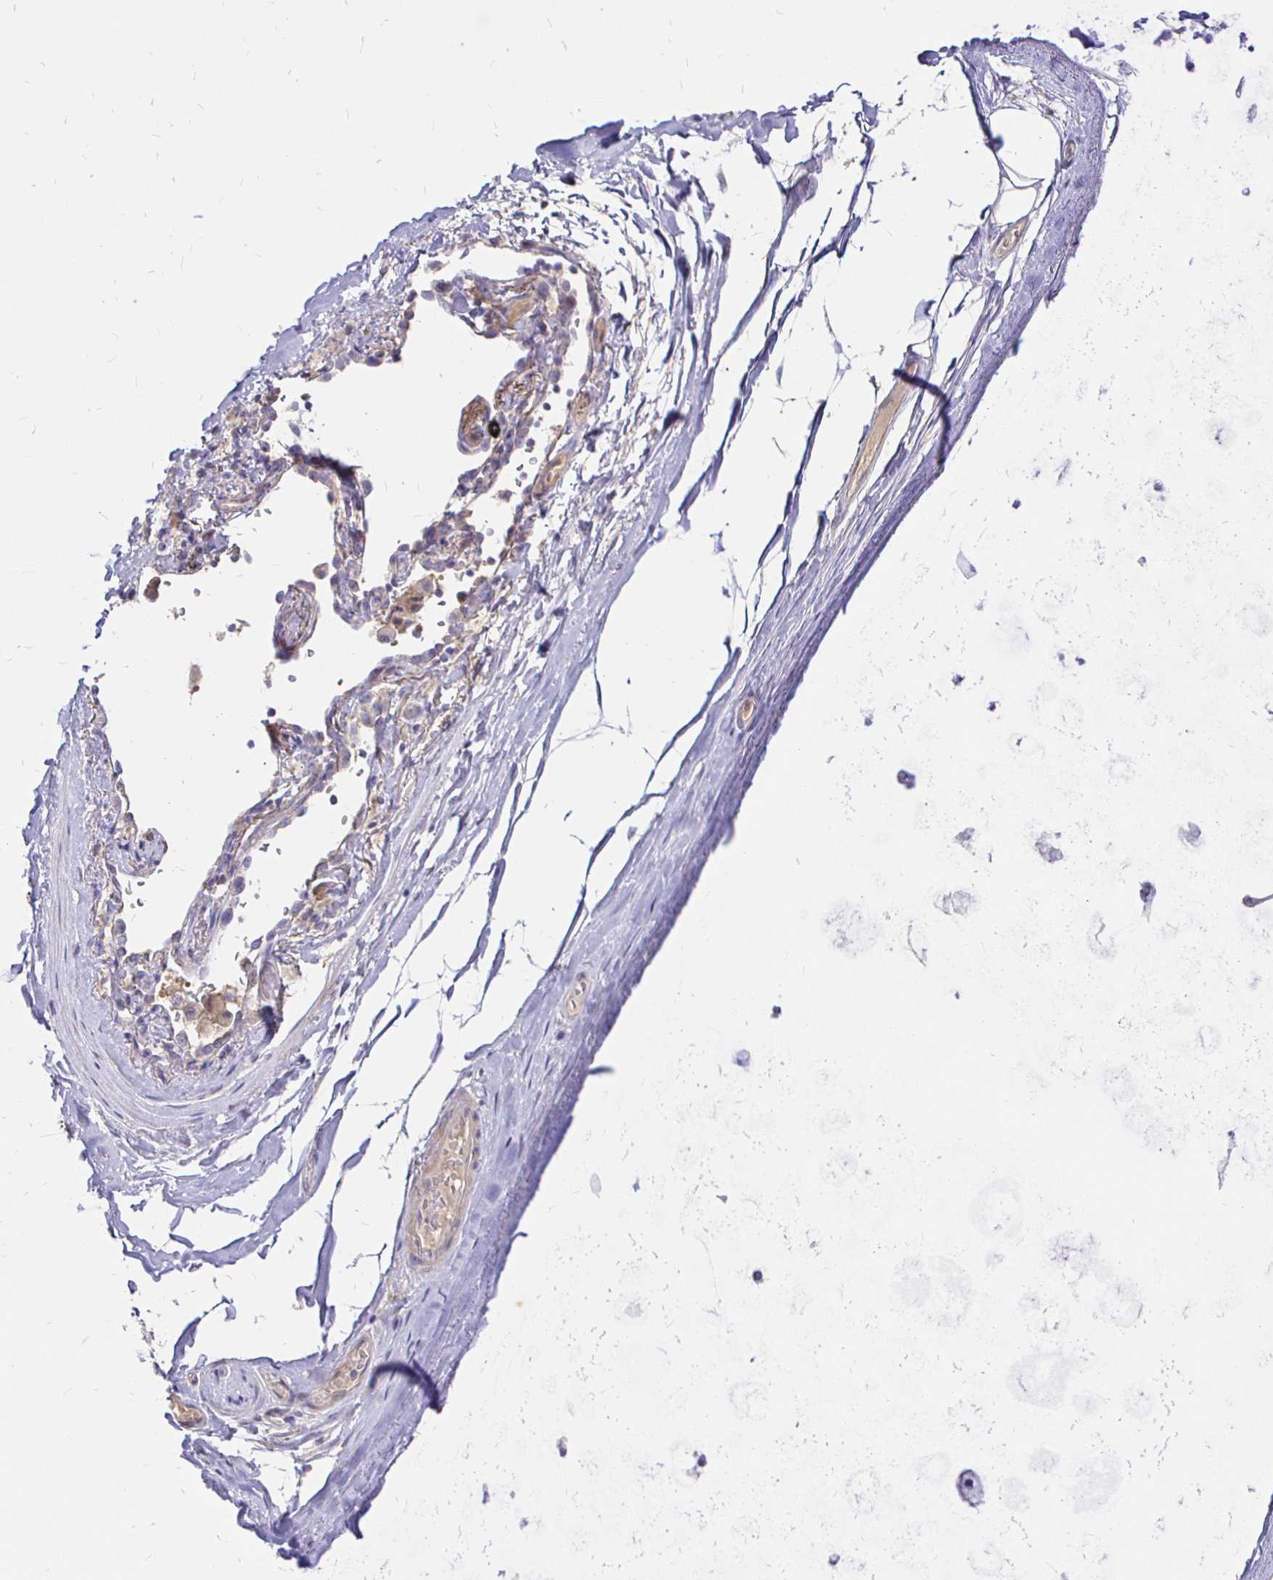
{"staining": {"intensity": "weak", "quantity": "25%-75%", "location": "cytoplasmic/membranous"}, "tissue": "adipose tissue", "cell_type": "Adipocytes", "image_type": "normal", "snomed": [{"axis": "morphology", "description": "Normal tissue, NOS"}, {"axis": "topography", "description": "Cartilage tissue"}, {"axis": "topography", "description": "Bronchus"}], "caption": "High-magnification brightfield microscopy of unremarkable adipose tissue stained with DAB (brown) and counterstained with hematoxylin (blue). adipocytes exhibit weak cytoplasmic/membranous expression is seen in approximately25%-75% of cells. The staining was performed using DAB (3,3'-diaminobenzidine) to visualize the protein expression in brown, while the nuclei were stained in blue with hematoxylin (Magnification: 20x).", "gene": "PALM2AKAP2", "patient": {"sex": "male", "age": 64}}